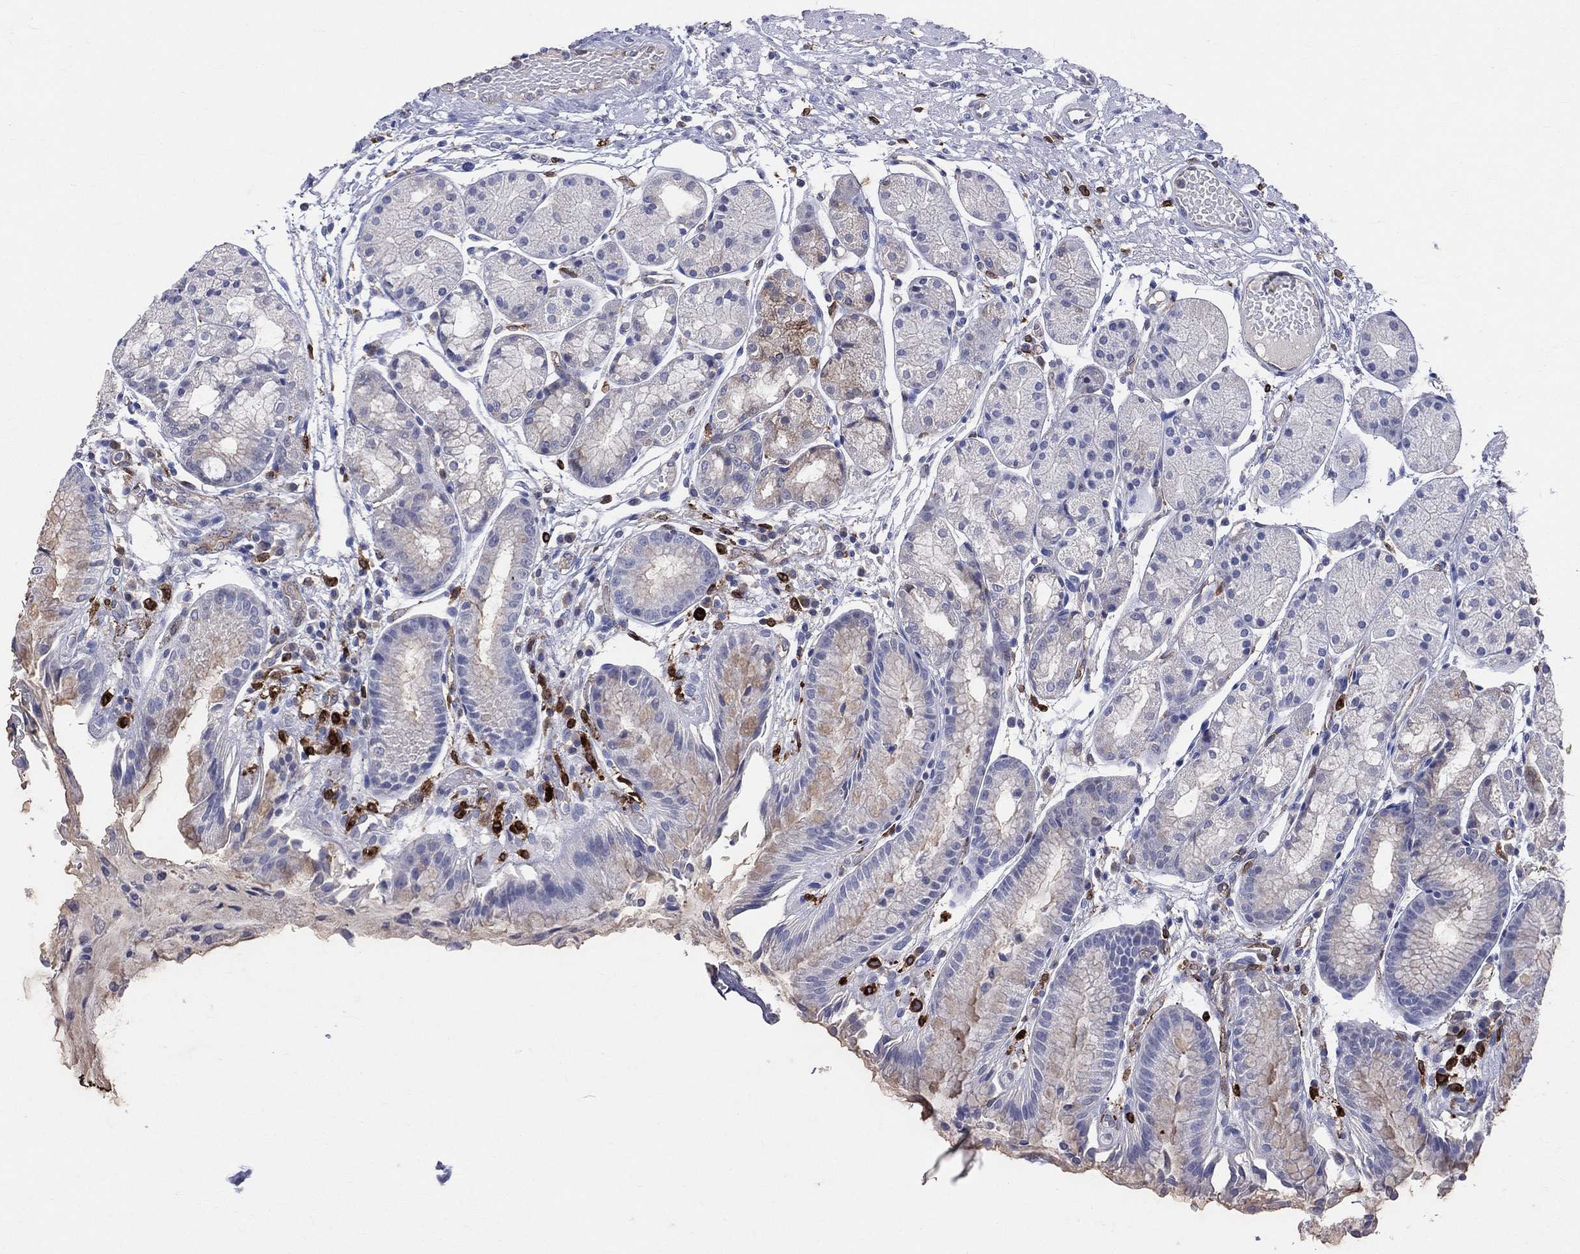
{"staining": {"intensity": "weak", "quantity": "<25%", "location": "cytoplasmic/membranous"}, "tissue": "stomach", "cell_type": "Glandular cells", "image_type": "normal", "snomed": [{"axis": "morphology", "description": "Normal tissue, NOS"}, {"axis": "topography", "description": "Stomach, upper"}], "caption": "A high-resolution micrograph shows immunohistochemistry (IHC) staining of normal stomach, which exhibits no significant expression in glandular cells. Nuclei are stained in blue.", "gene": "CD74", "patient": {"sex": "male", "age": 72}}